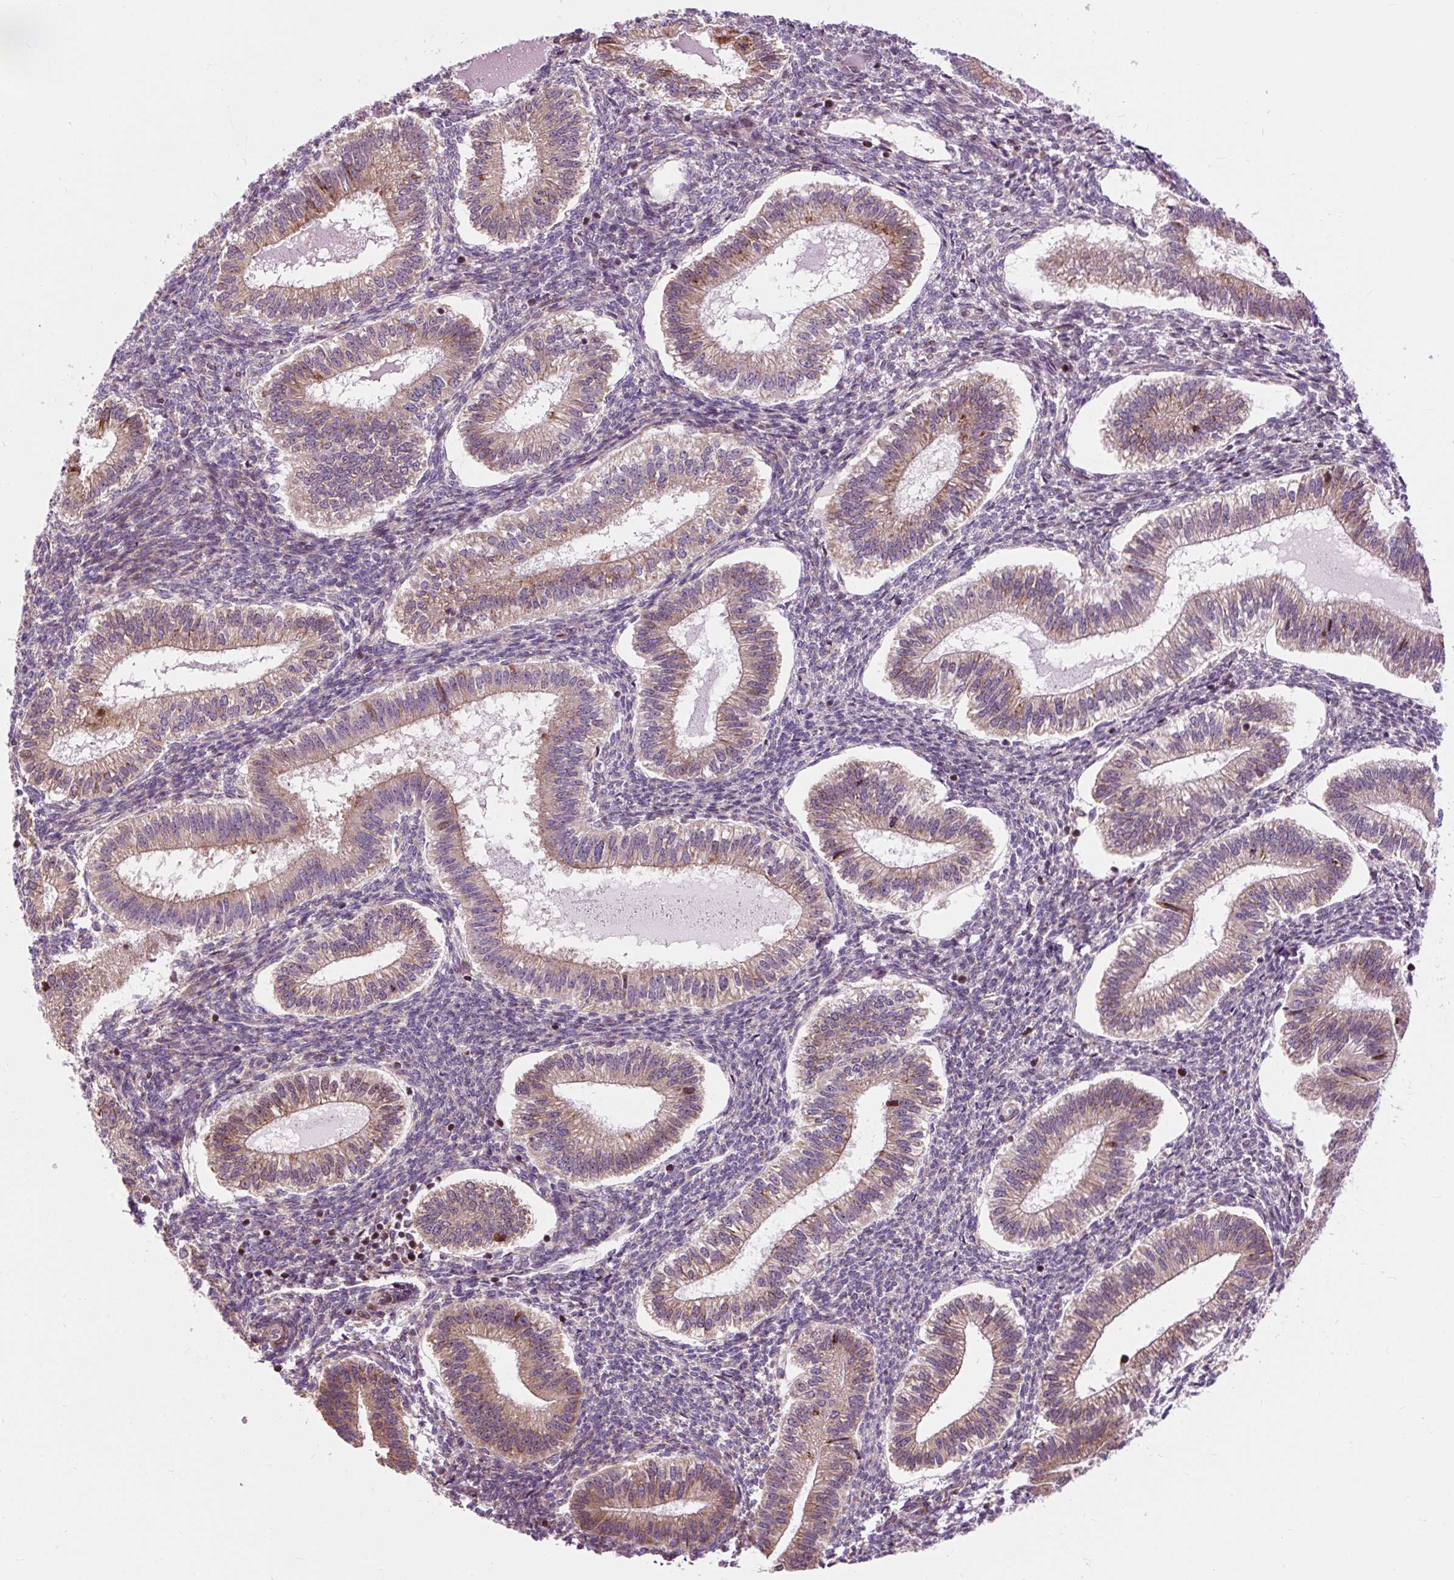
{"staining": {"intensity": "moderate", "quantity": "25%-75%", "location": "cytoplasmic/membranous"}, "tissue": "endometrium", "cell_type": "Cells in endometrial stroma", "image_type": "normal", "snomed": [{"axis": "morphology", "description": "Normal tissue, NOS"}, {"axis": "topography", "description": "Endometrium"}], "caption": "Protein analysis of normal endometrium shows moderate cytoplasmic/membranous positivity in about 25%-75% of cells in endometrial stroma.", "gene": "CISD3", "patient": {"sex": "female", "age": 25}}